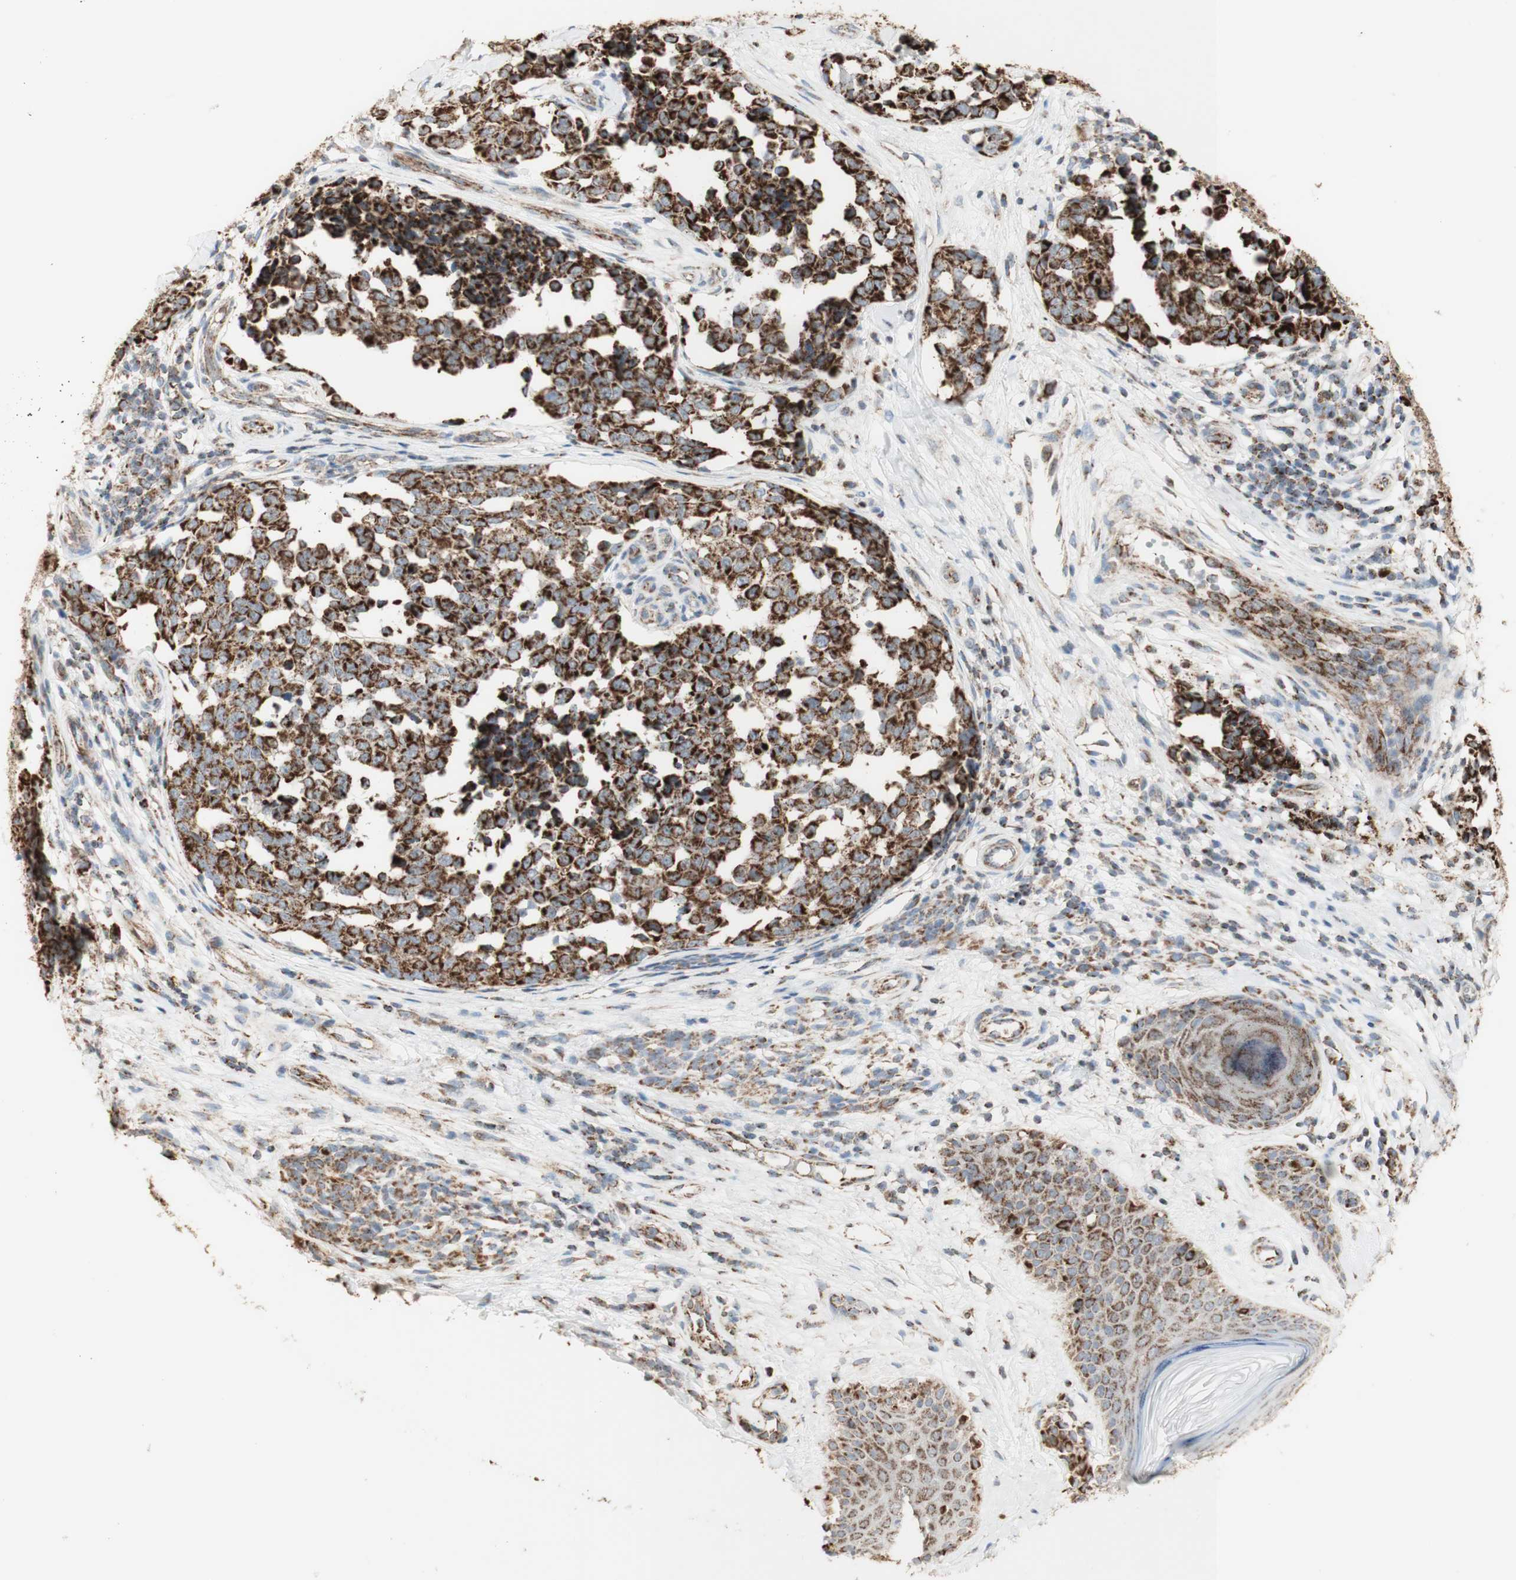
{"staining": {"intensity": "strong", "quantity": ">75%", "location": "cytoplasmic/membranous"}, "tissue": "melanoma", "cell_type": "Tumor cells", "image_type": "cancer", "snomed": [{"axis": "morphology", "description": "Malignant melanoma, NOS"}, {"axis": "topography", "description": "Skin"}], "caption": "Malignant melanoma was stained to show a protein in brown. There is high levels of strong cytoplasmic/membranous positivity in approximately >75% of tumor cells.", "gene": "LETM1", "patient": {"sex": "female", "age": 64}}